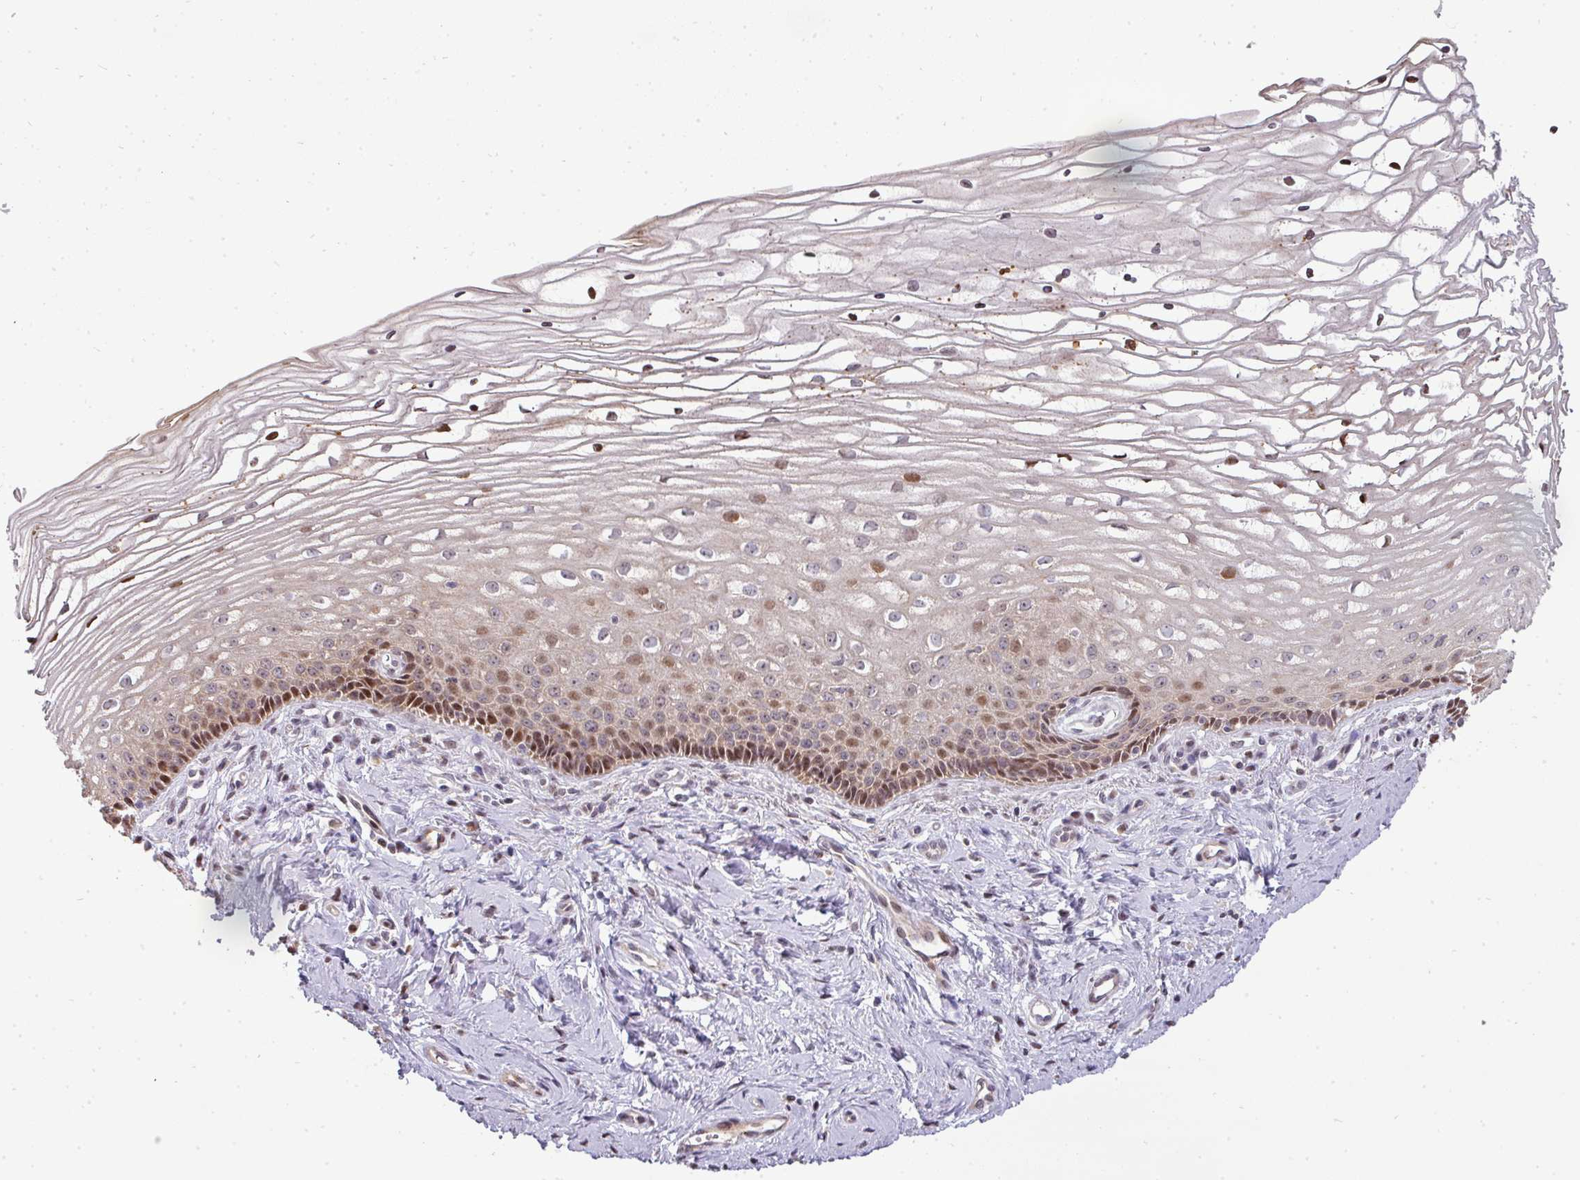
{"staining": {"intensity": "moderate", "quantity": ">75%", "location": "nuclear"}, "tissue": "cervix", "cell_type": "Glandular cells", "image_type": "normal", "snomed": [{"axis": "morphology", "description": "Normal tissue, NOS"}, {"axis": "topography", "description": "Cervix"}], "caption": "Brown immunohistochemical staining in benign human cervix reveals moderate nuclear expression in about >75% of glandular cells. The staining is performed using DAB brown chromogen to label protein expression. The nuclei are counter-stained blue using hematoxylin.", "gene": "MAZ", "patient": {"sex": "female", "age": 47}}